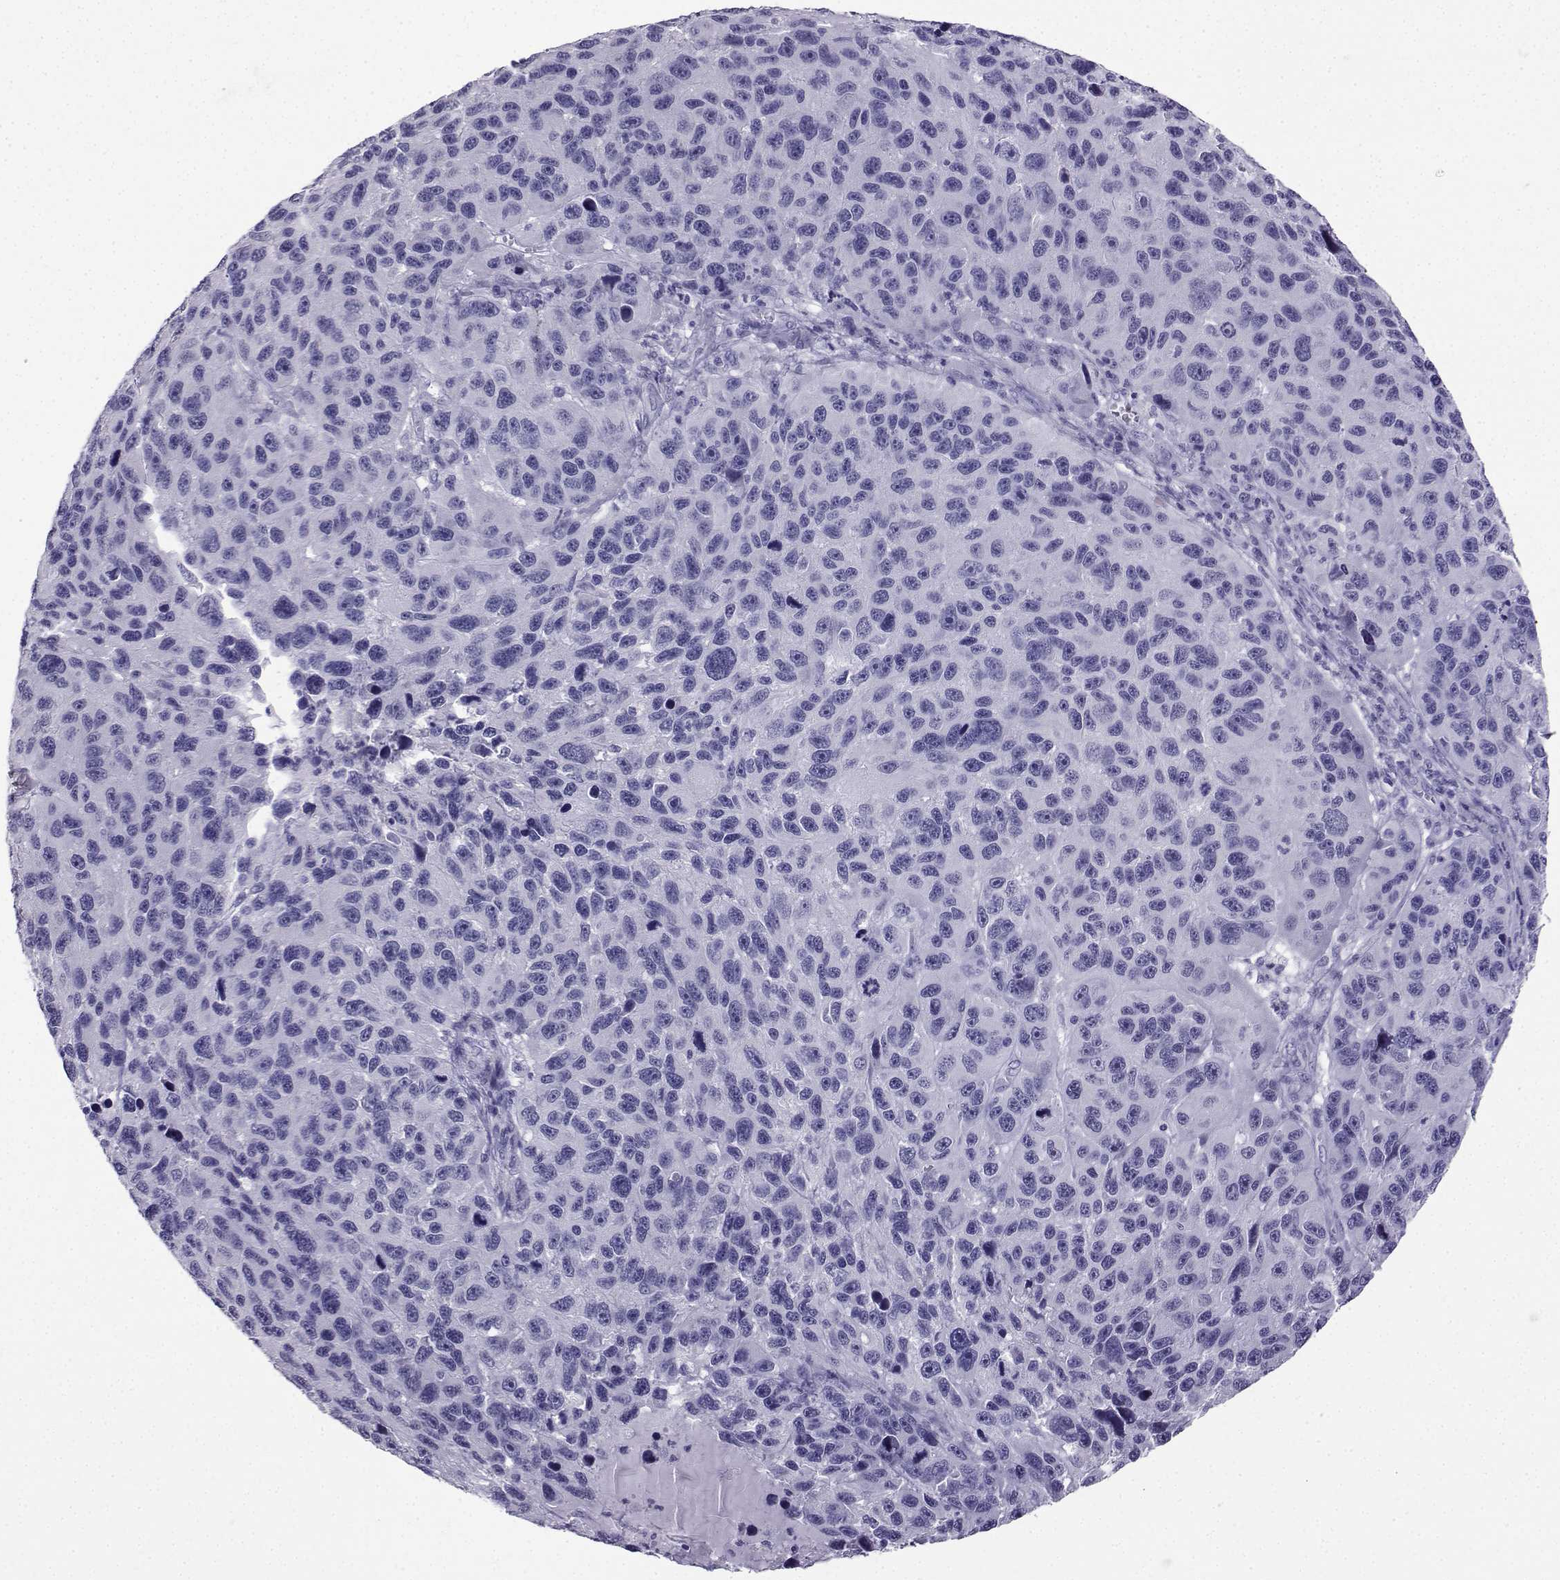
{"staining": {"intensity": "negative", "quantity": "none", "location": "none"}, "tissue": "melanoma", "cell_type": "Tumor cells", "image_type": "cancer", "snomed": [{"axis": "morphology", "description": "Malignant melanoma, NOS"}, {"axis": "topography", "description": "Skin"}], "caption": "DAB immunohistochemical staining of human malignant melanoma displays no significant expression in tumor cells.", "gene": "KIF17", "patient": {"sex": "male", "age": 53}}